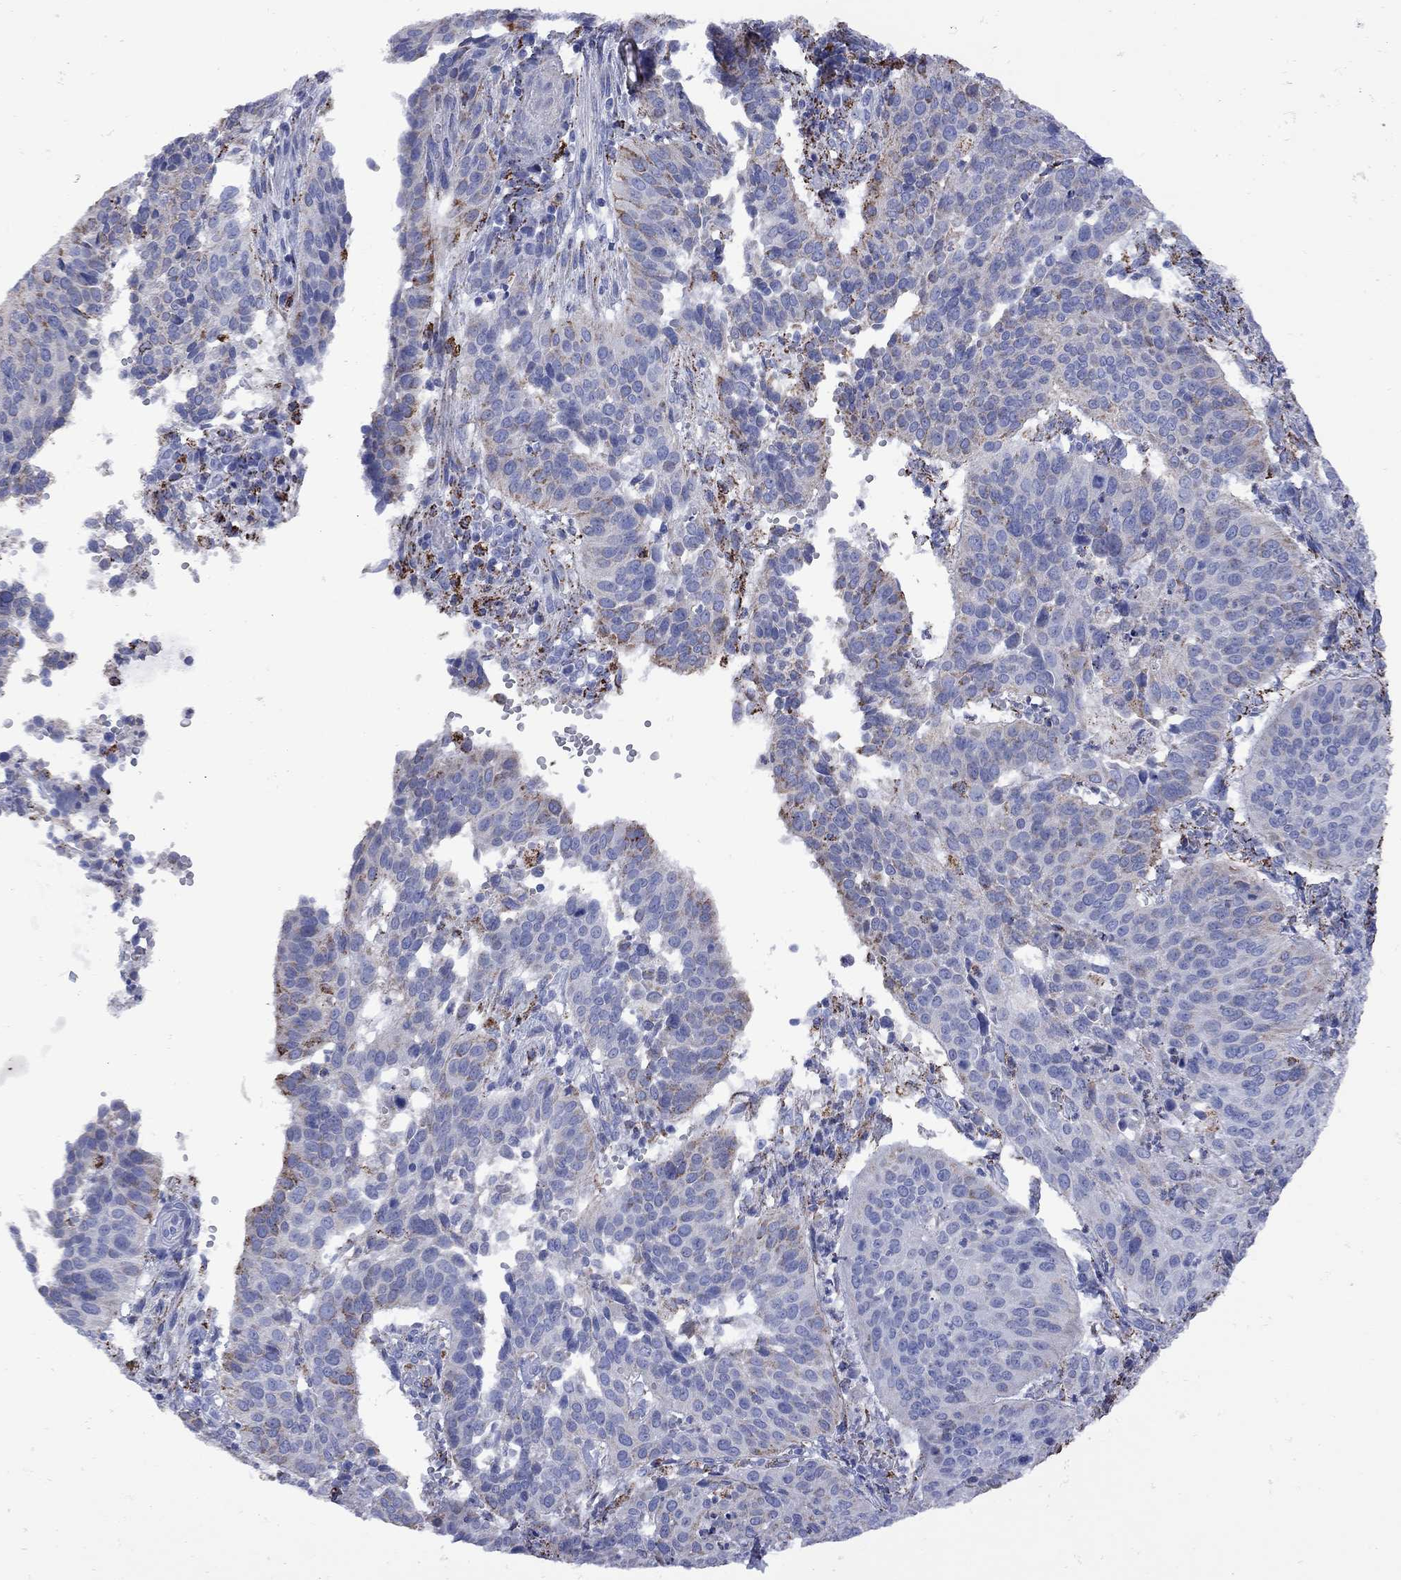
{"staining": {"intensity": "moderate", "quantity": "<25%", "location": "cytoplasmic/membranous"}, "tissue": "cervical cancer", "cell_type": "Tumor cells", "image_type": "cancer", "snomed": [{"axis": "morphology", "description": "Normal tissue, NOS"}, {"axis": "morphology", "description": "Squamous cell carcinoma, NOS"}, {"axis": "topography", "description": "Cervix"}], "caption": "This is a micrograph of immunohistochemistry staining of cervical cancer, which shows moderate staining in the cytoplasmic/membranous of tumor cells.", "gene": "SESTD1", "patient": {"sex": "female", "age": 39}}